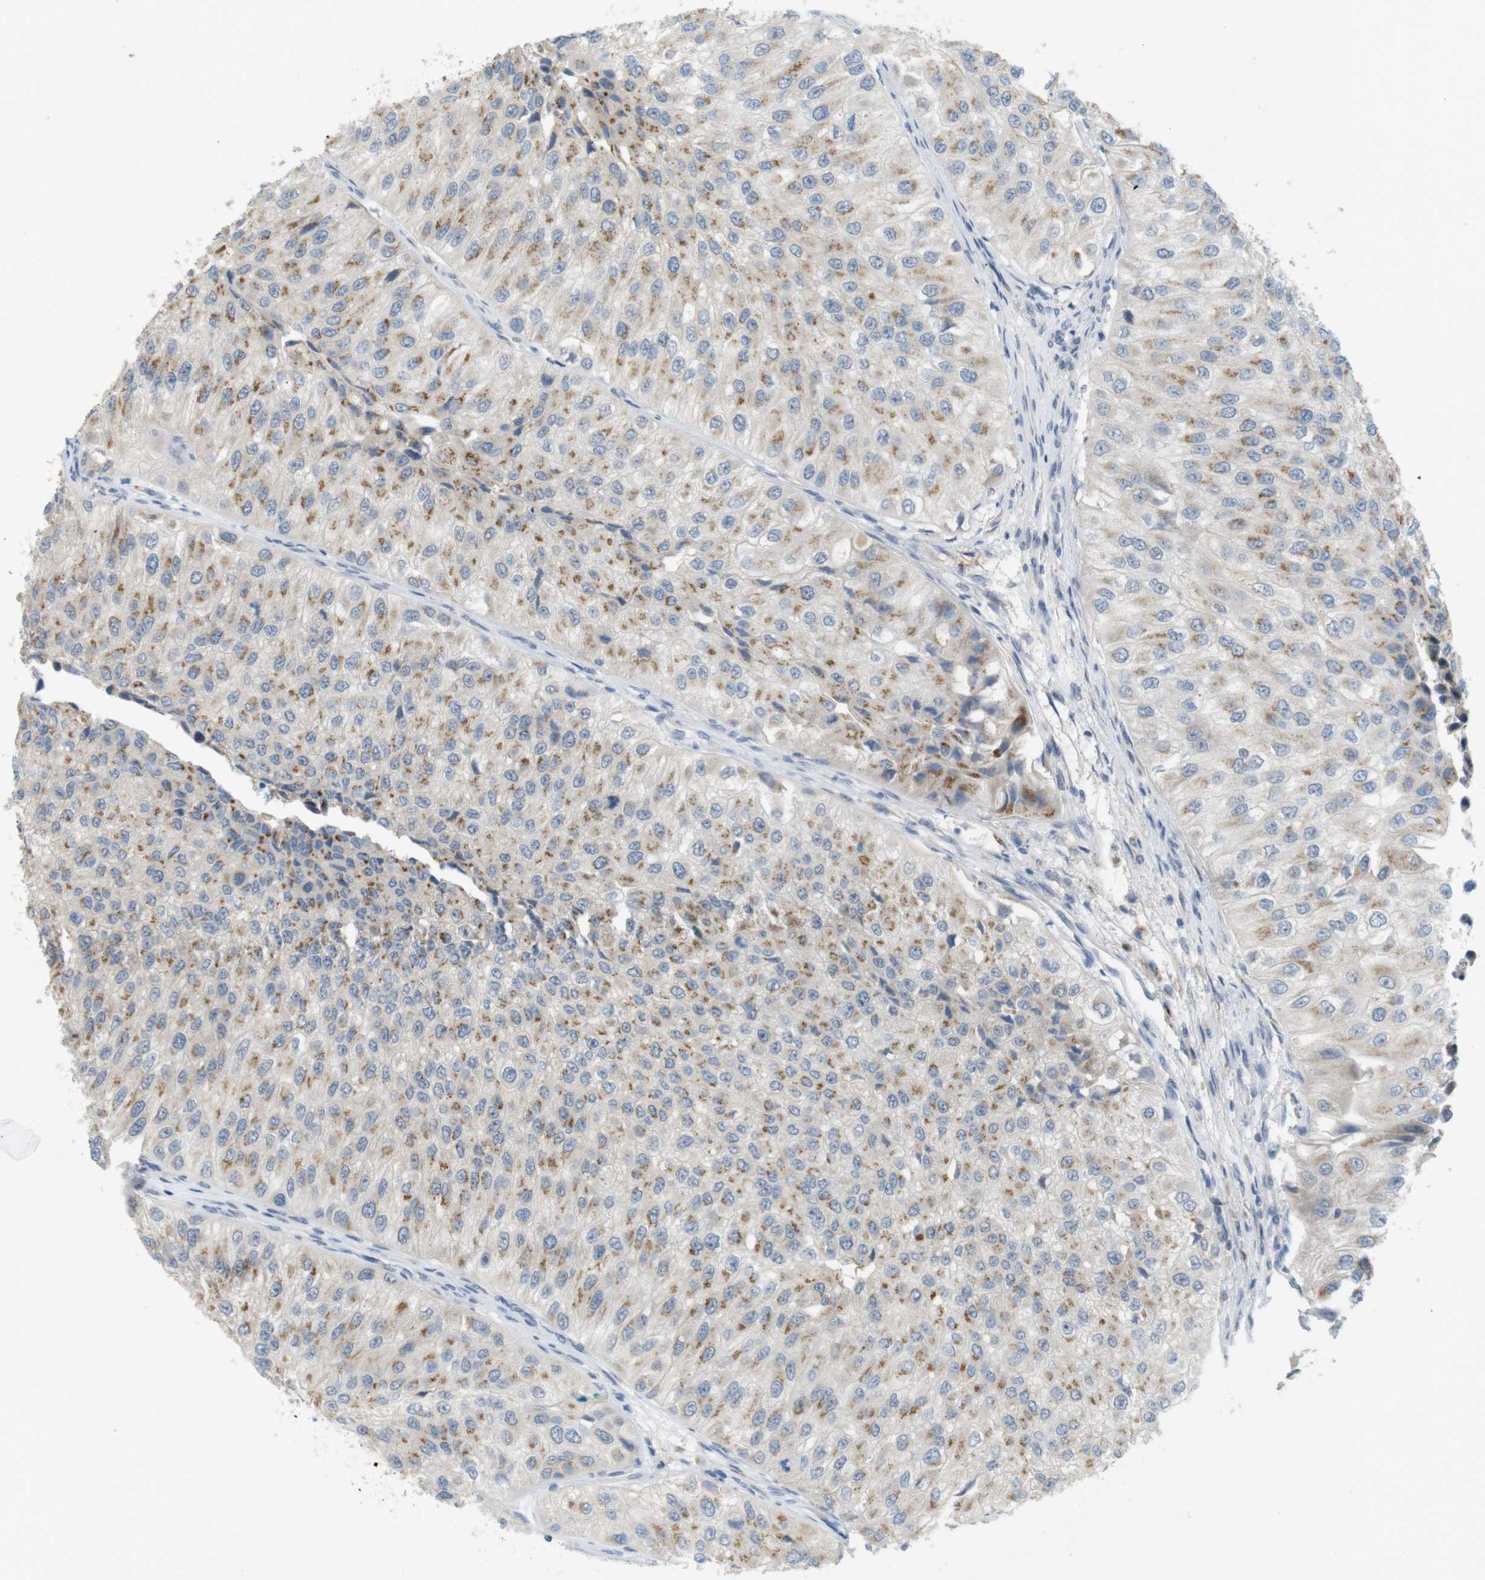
{"staining": {"intensity": "moderate", "quantity": ">75%", "location": "cytoplasmic/membranous"}, "tissue": "urothelial cancer", "cell_type": "Tumor cells", "image_type": "cancer", "snomed": [{"axis": "morphology", "description": "Urothelial carcinoma, High grade"}, {"axis": "topography", "description": "Kidney"}, {"axis": "topography", "description": "Urinary bladder"}], "caption": "This photomicrograph shows immunohistochemistry (IHC) staining of high-grade urothelial carcinoma, with medium moderate cytoplasmic/membranous staining in about >75% of tumor cells.", "gene": "YIPF3", "patient": {"sex": "male", "age": 77}}